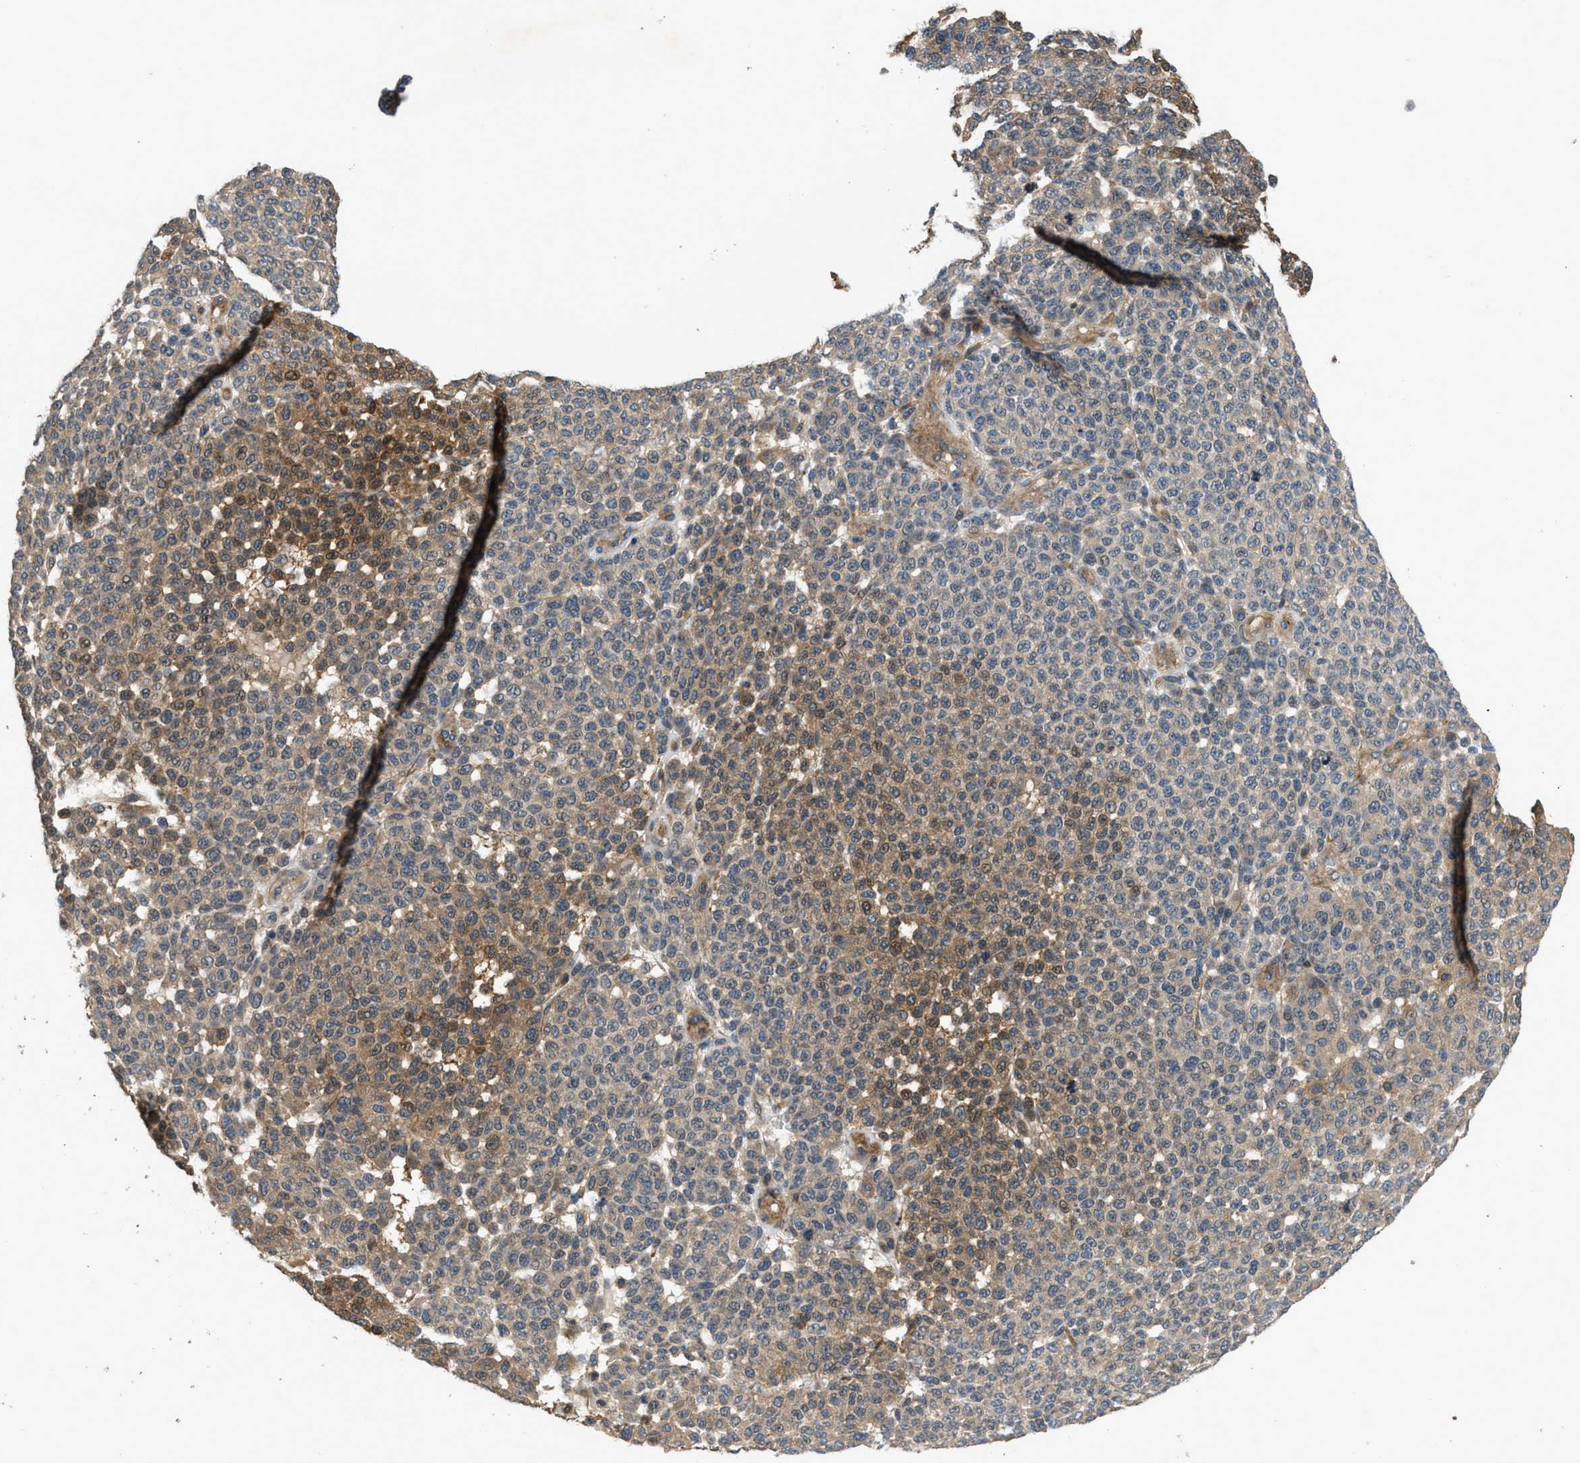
{"staining": {"intensity": "weak", "quantity": "<25%", "location": "cytoplasmic/membranous,nuclear"}, "tissue": "melanoma", "cell_type": "Tumor cells", "image_type": "cancer", "snomed": [{"axis": "morphology", "description": "Malignant melanoma, NOS"}, {"axis": "topography", "description": "Skin"}], "caption": "This is a photomicrograph of immunohistochemistry staining of malignant melanoma, which shows no positivity in tumor cells.", "gene": "GPR31", "patient": {"sex": "male", "age": 59}}